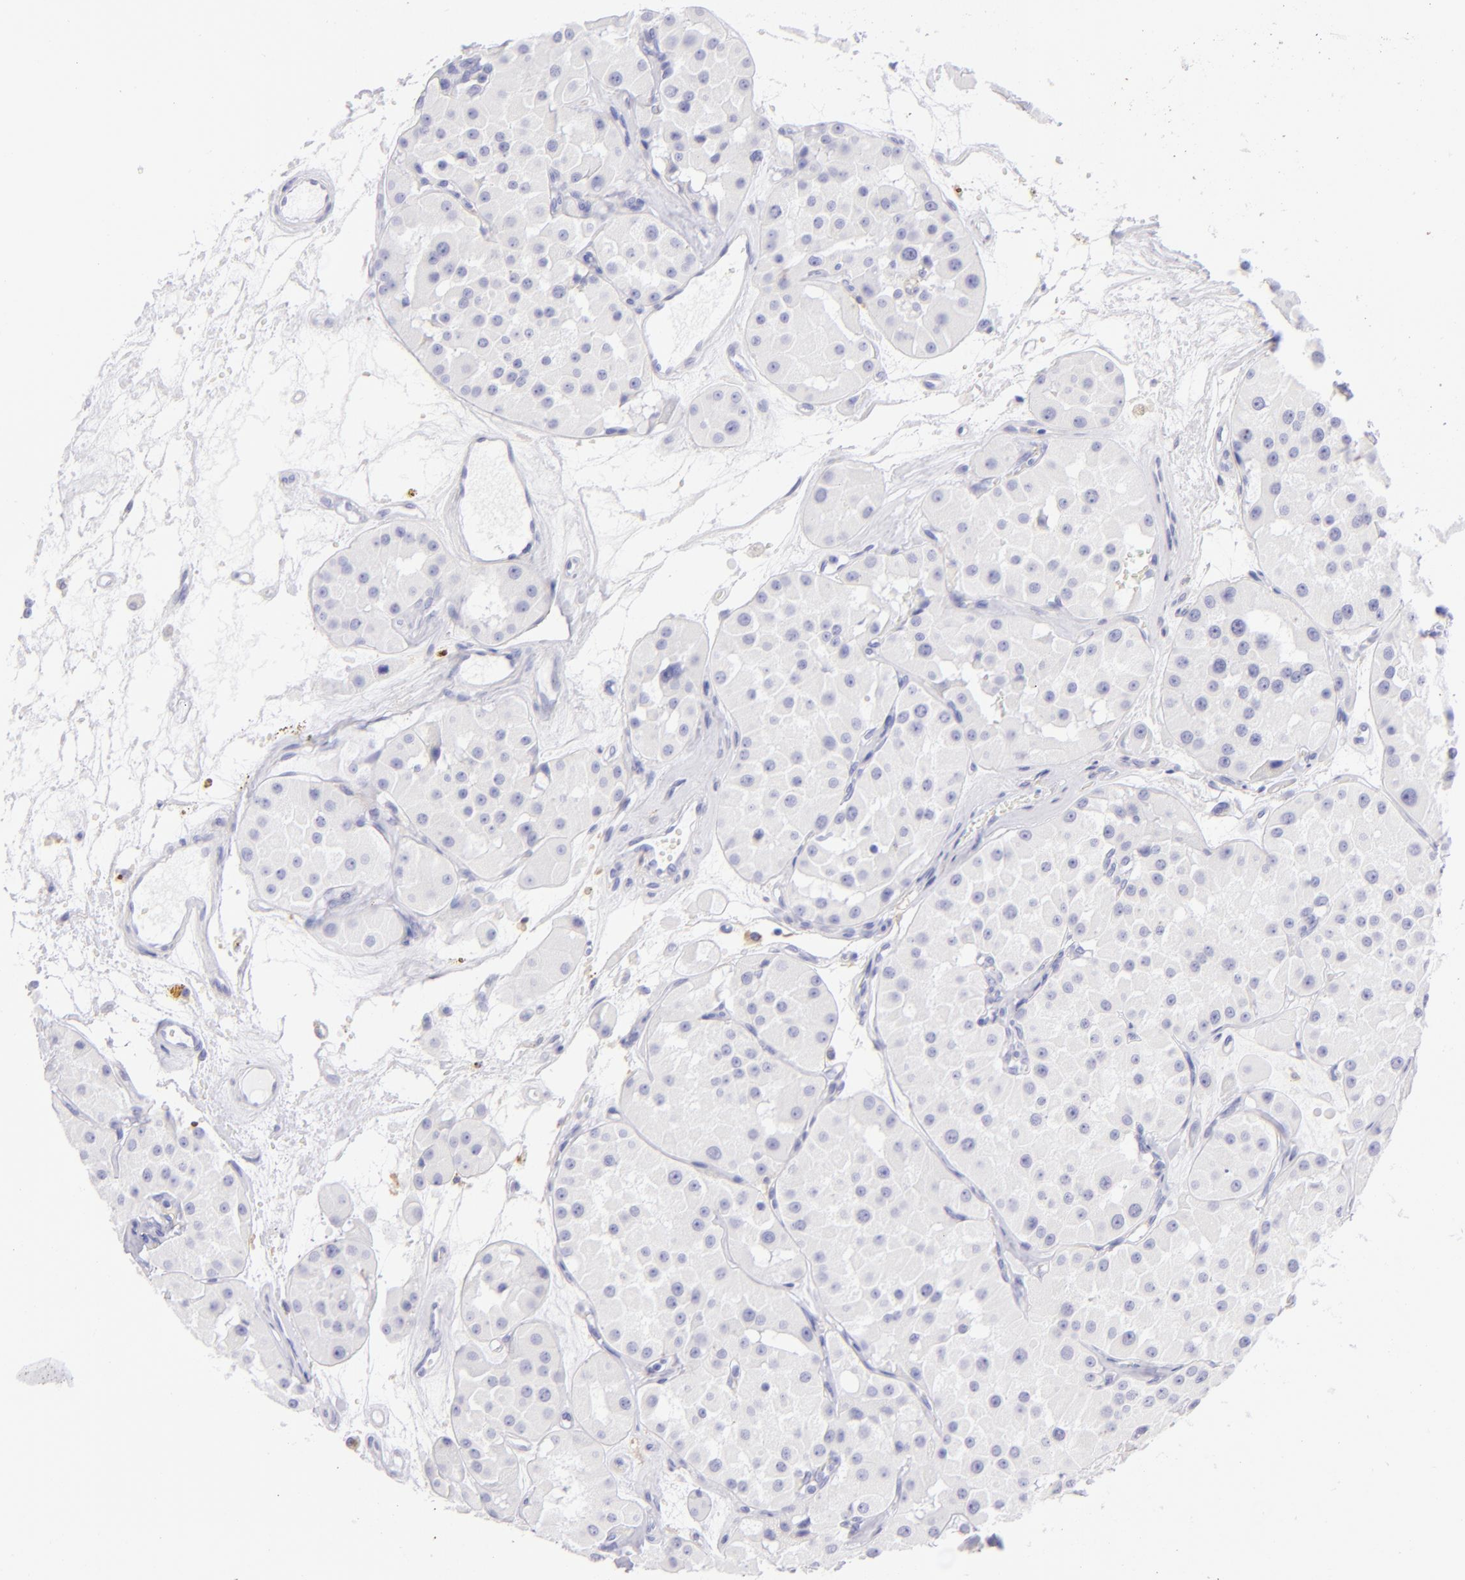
{"staining": {"intensity": "negative", "quantity": "none", "location": "none"}, "tissue": "renal cancer", "cell_type": "Tumor cells", "image_type": "cancer", "snomed": [{"axis": "morphology", "description": "Adenocarcinoma, uncertain malignant potential"}, {"axis": "topography", "description": "Kidney"}], "caption": "Immunohistochemical staining of human renal cancer (adenocarcinoma,  uncertain malignant potential) demonstrates no significant positivity in tumor cells.", "gene": "CD72", "patient": {"sex": "male", "age": 63}}